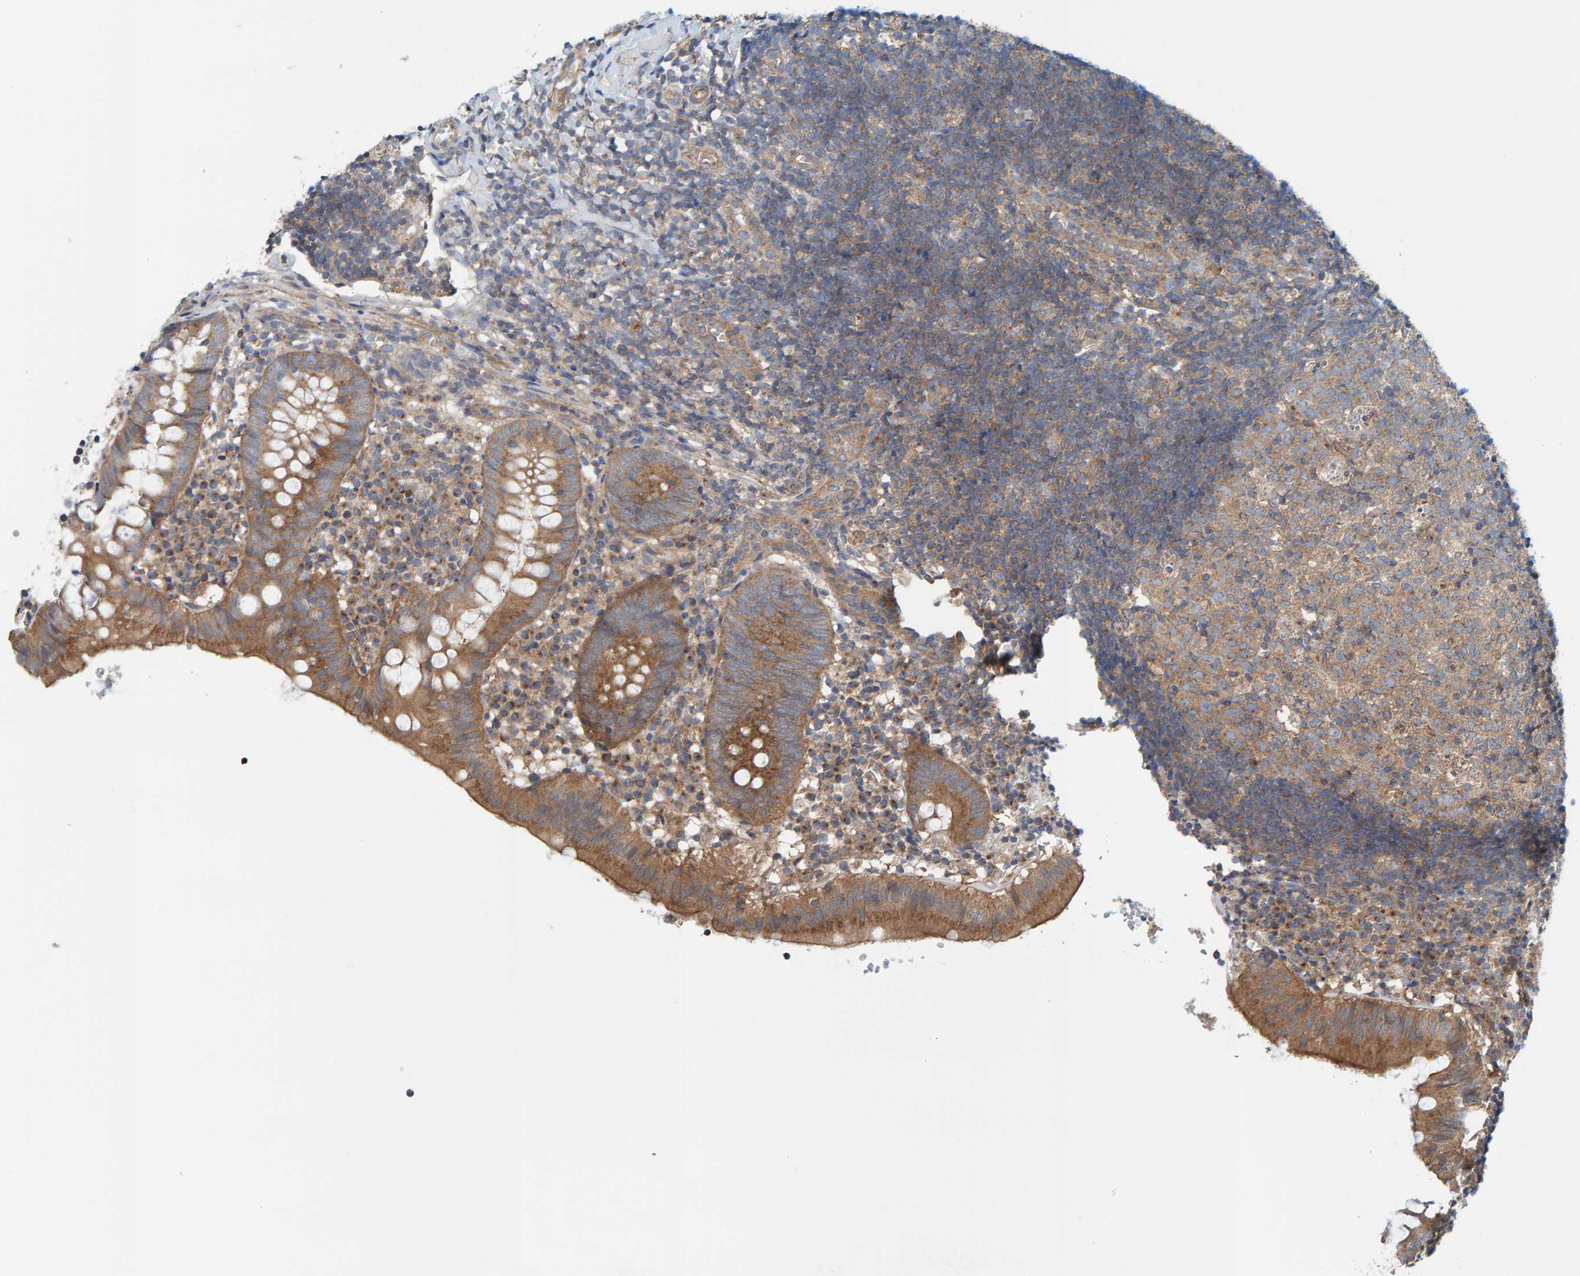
{"staining": {"intensity": "moderate", "quantity": ">75%", "location": "cytoplasmic/membranous"}, "tissue": "appendix", "cell_type": "Glandular cells", "image_type": "normal", "snomed": [{"axis": "morphology", "description": "Normal tissue, NOS"}, {"axis": "topography", "description": "Appendix"}], "caption": "Immunohistochemistry (IHC) histopathology image of normal human appendix stained for a protein (brown), which demonstrates medium levels of moderate cytoplasmic/membranous positivity in about >75% of glandular cells.", "gene": "UBAP1", "patient": {"sex": "male", "age": 8}}